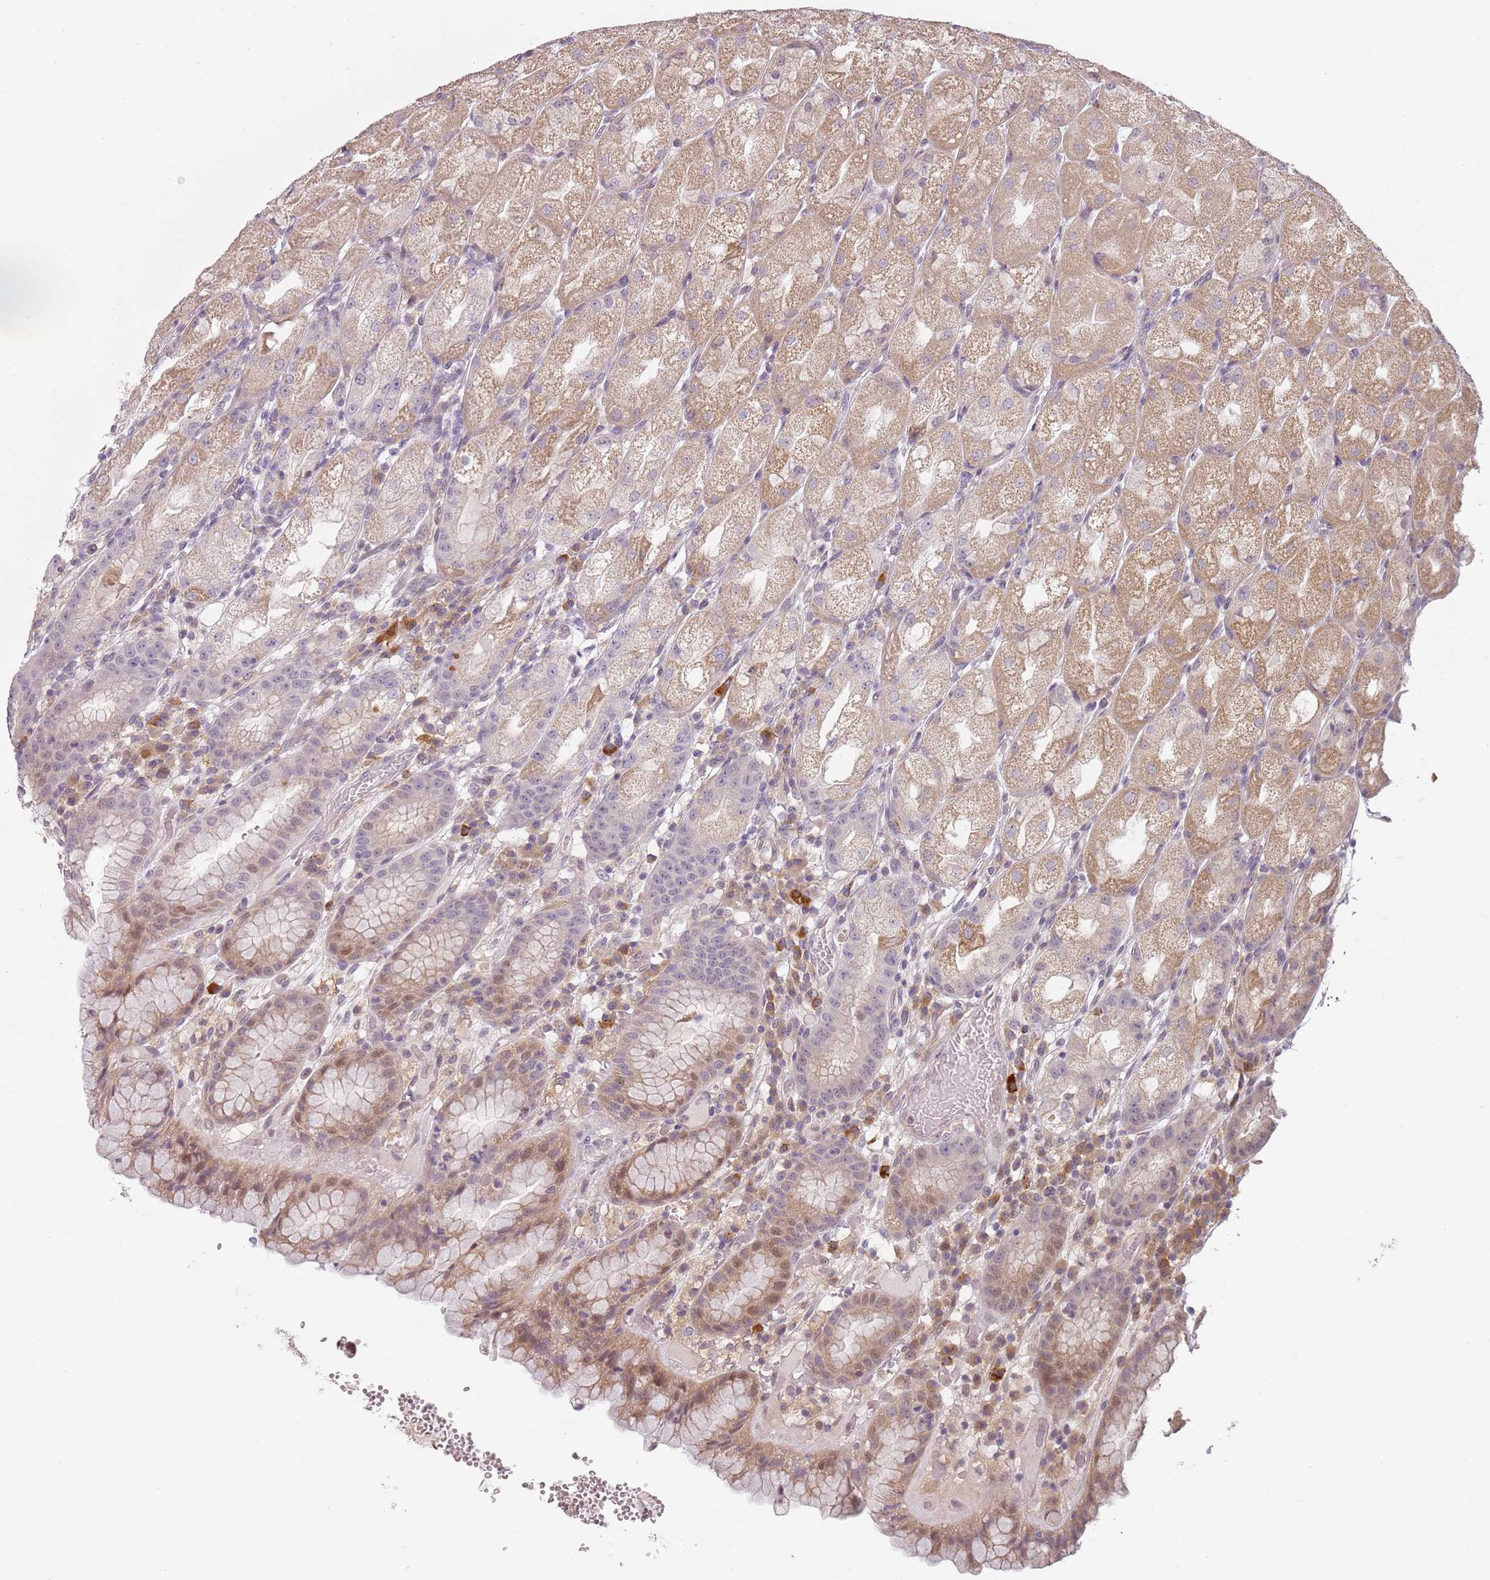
{"staining": {"intensity": "weak", "quantity": "25%-75%", "location": "cytoplasmic/membranous,nuclear"}, "tissue": "stomach", "cell_type": "Glandular cells", "image_type": "normal", "snomed": [{"axis": "morphology", "description": "Normal tissue, NOS"}, {"axis": "topography", "description": "Stomach, upper"}], "caption": "The image shows staining of normal stomach, revealing weak cytoplasmic/membranous,nuclear protein positivity (brown color) within glandular cells.", "gene": "CC2D2B", "patient": {"sex": "male", "age": 52}}